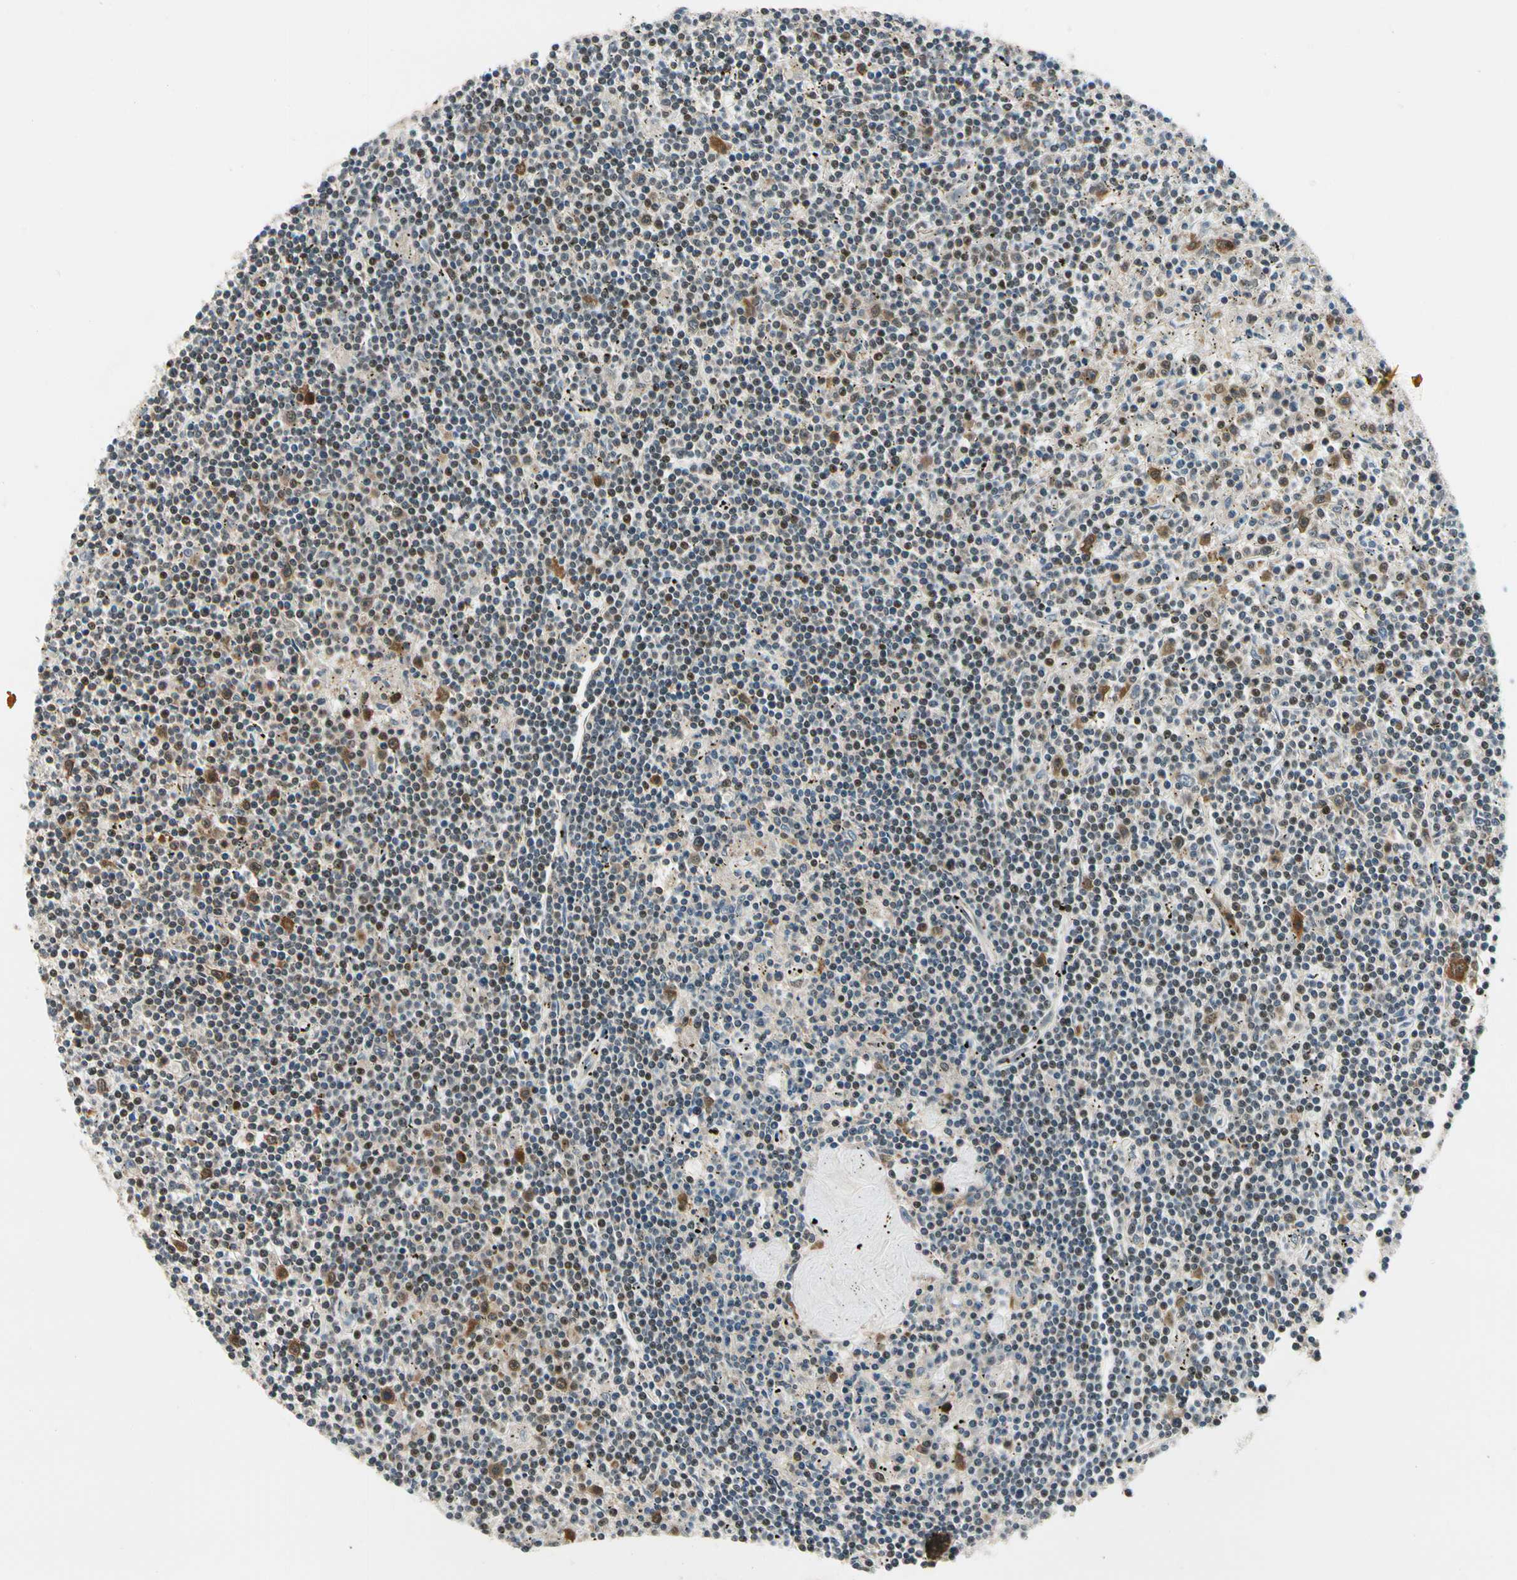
{"staining": {"intensity": "moderate", "quantity": "<25%", "location": "cytoplasmic/membranous"}, "tissue": "lymphoma", "cell_type": "Tumor cells", "image_type": "cancer", "snomed": [{"axis": "morphology", "description": "Malignant lymphoma, non-Hodgkin's type, Low grade"}, {"axis": "topography", "description": "Spleen"}], "caption": "Human lymphoma stained with a protein marker demonstrates moderate staining in tumor cells.", "gene": "PDK2", "patient": {"sex": "male", "age": 76}}